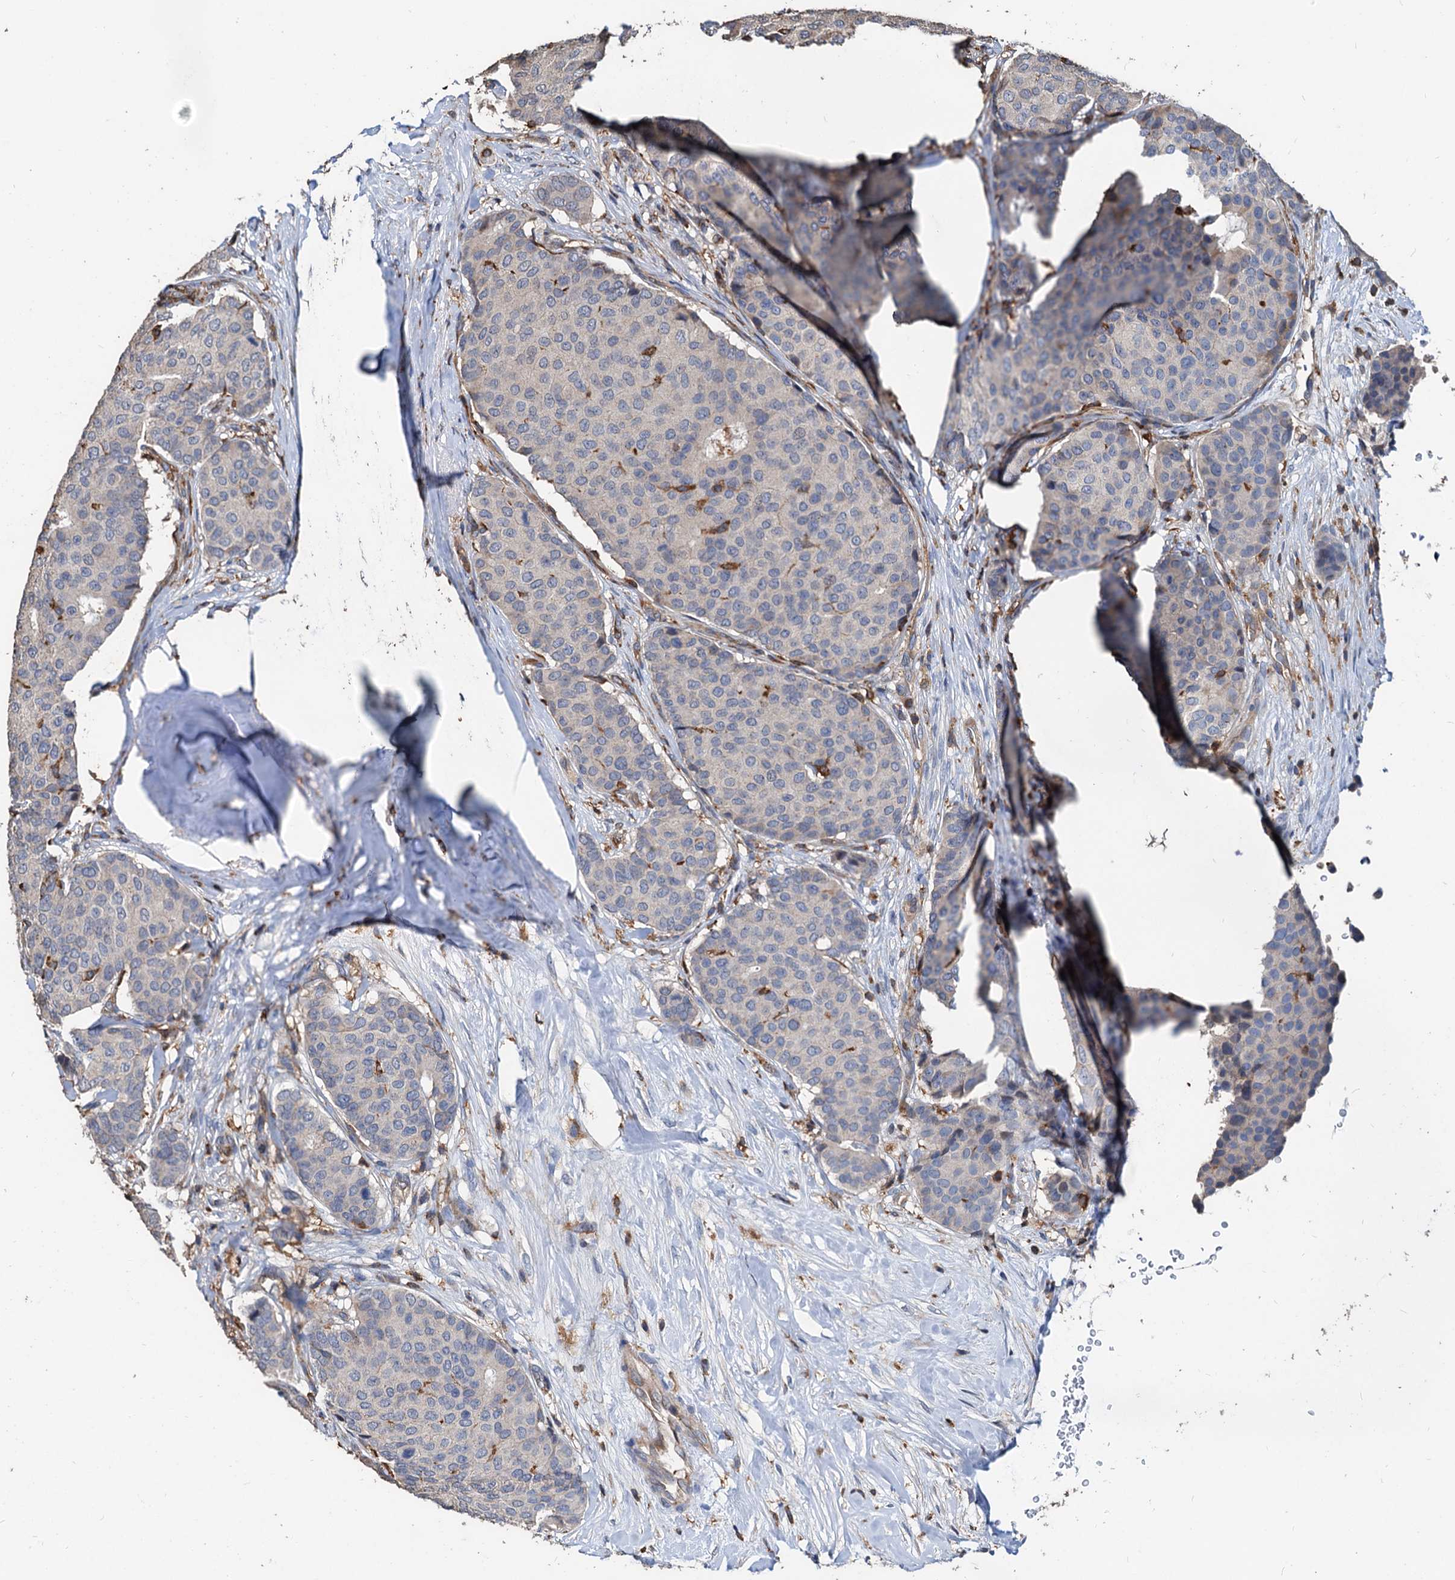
{"staining": {"intensity": "negative", "quantity": "none", "location": "none"}, "tissue": "breast cancer", "cell_type": "Tumor cells", "image_type": "cancer", "snomed": [{"axis": "morphology", "description": "Duct carcinoma"}, {"axis": "topography", "description": "Breast"}], "caption": "Immunohistochemistry image of neoplastic tissue: human breast cancer stained with DAB exhibits no significant protein expression in tumor cells.", "gene": "LCP2", "patient": {"sex": "female", "age": 75}}